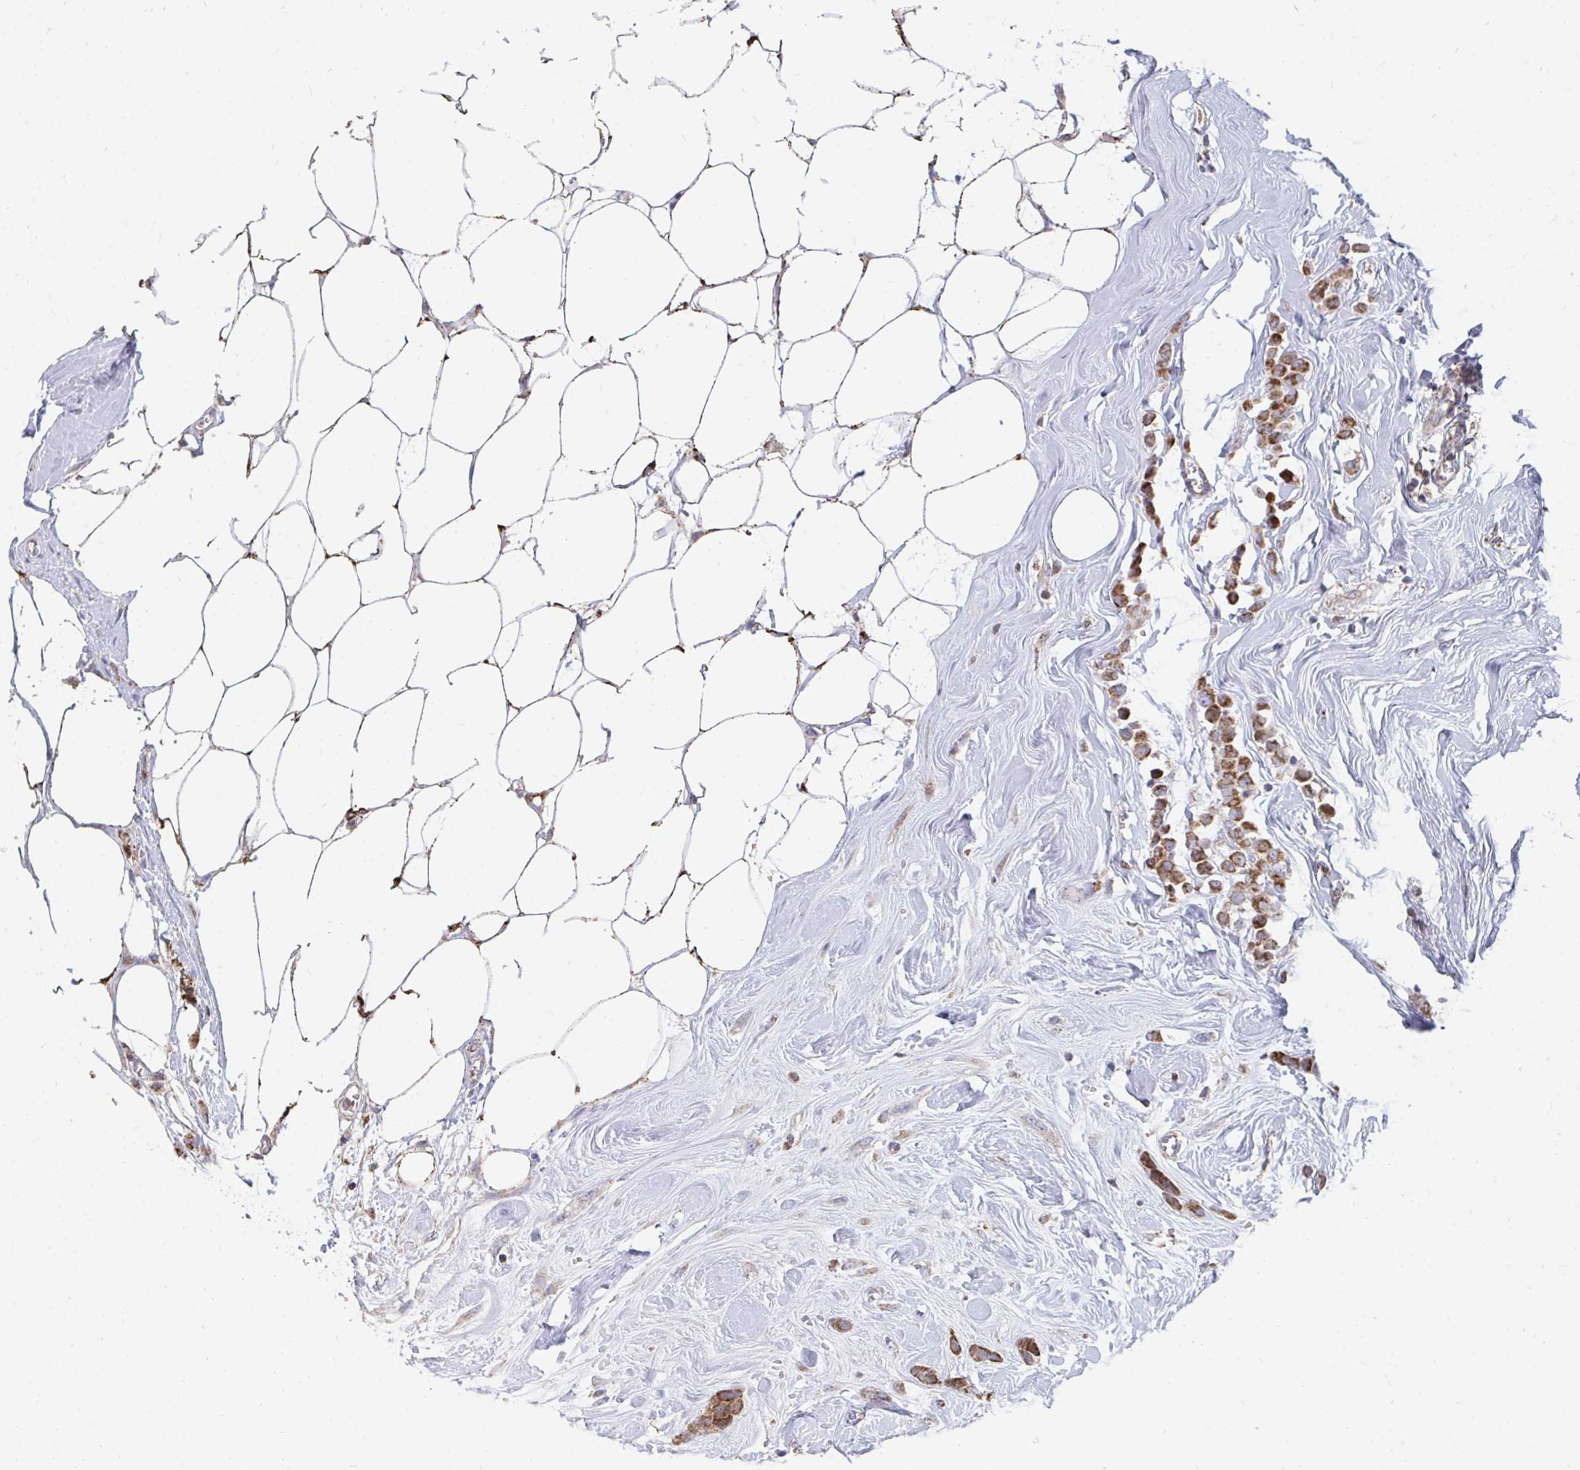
{"staining": {"intensity": "strong", "quantity": ">75%", "location": "cytoplasmic/membranous"}, "tissue": "breast cancer", "cell_type": "Tumor cells", "image_type": "cancer", "snomed": [{"axis": "morphology", "description": "Duct carcinoma"}, {"axis": "topography", "description": "Breast"}], "caption": "IHC staining of breast infiltrating ductal carcinoma, which exhibits high levels of strong cytoplasmic/membranous expression in about >75% of tumor cells indicating strong cytoplasmic/membranous protein expression. The staining was performed using DAB (brown) for protein detection and nuclei were counterstained in hematoxylin (blue).", "gene": "PC", "patient": {"sex": "female", "age": 80}}